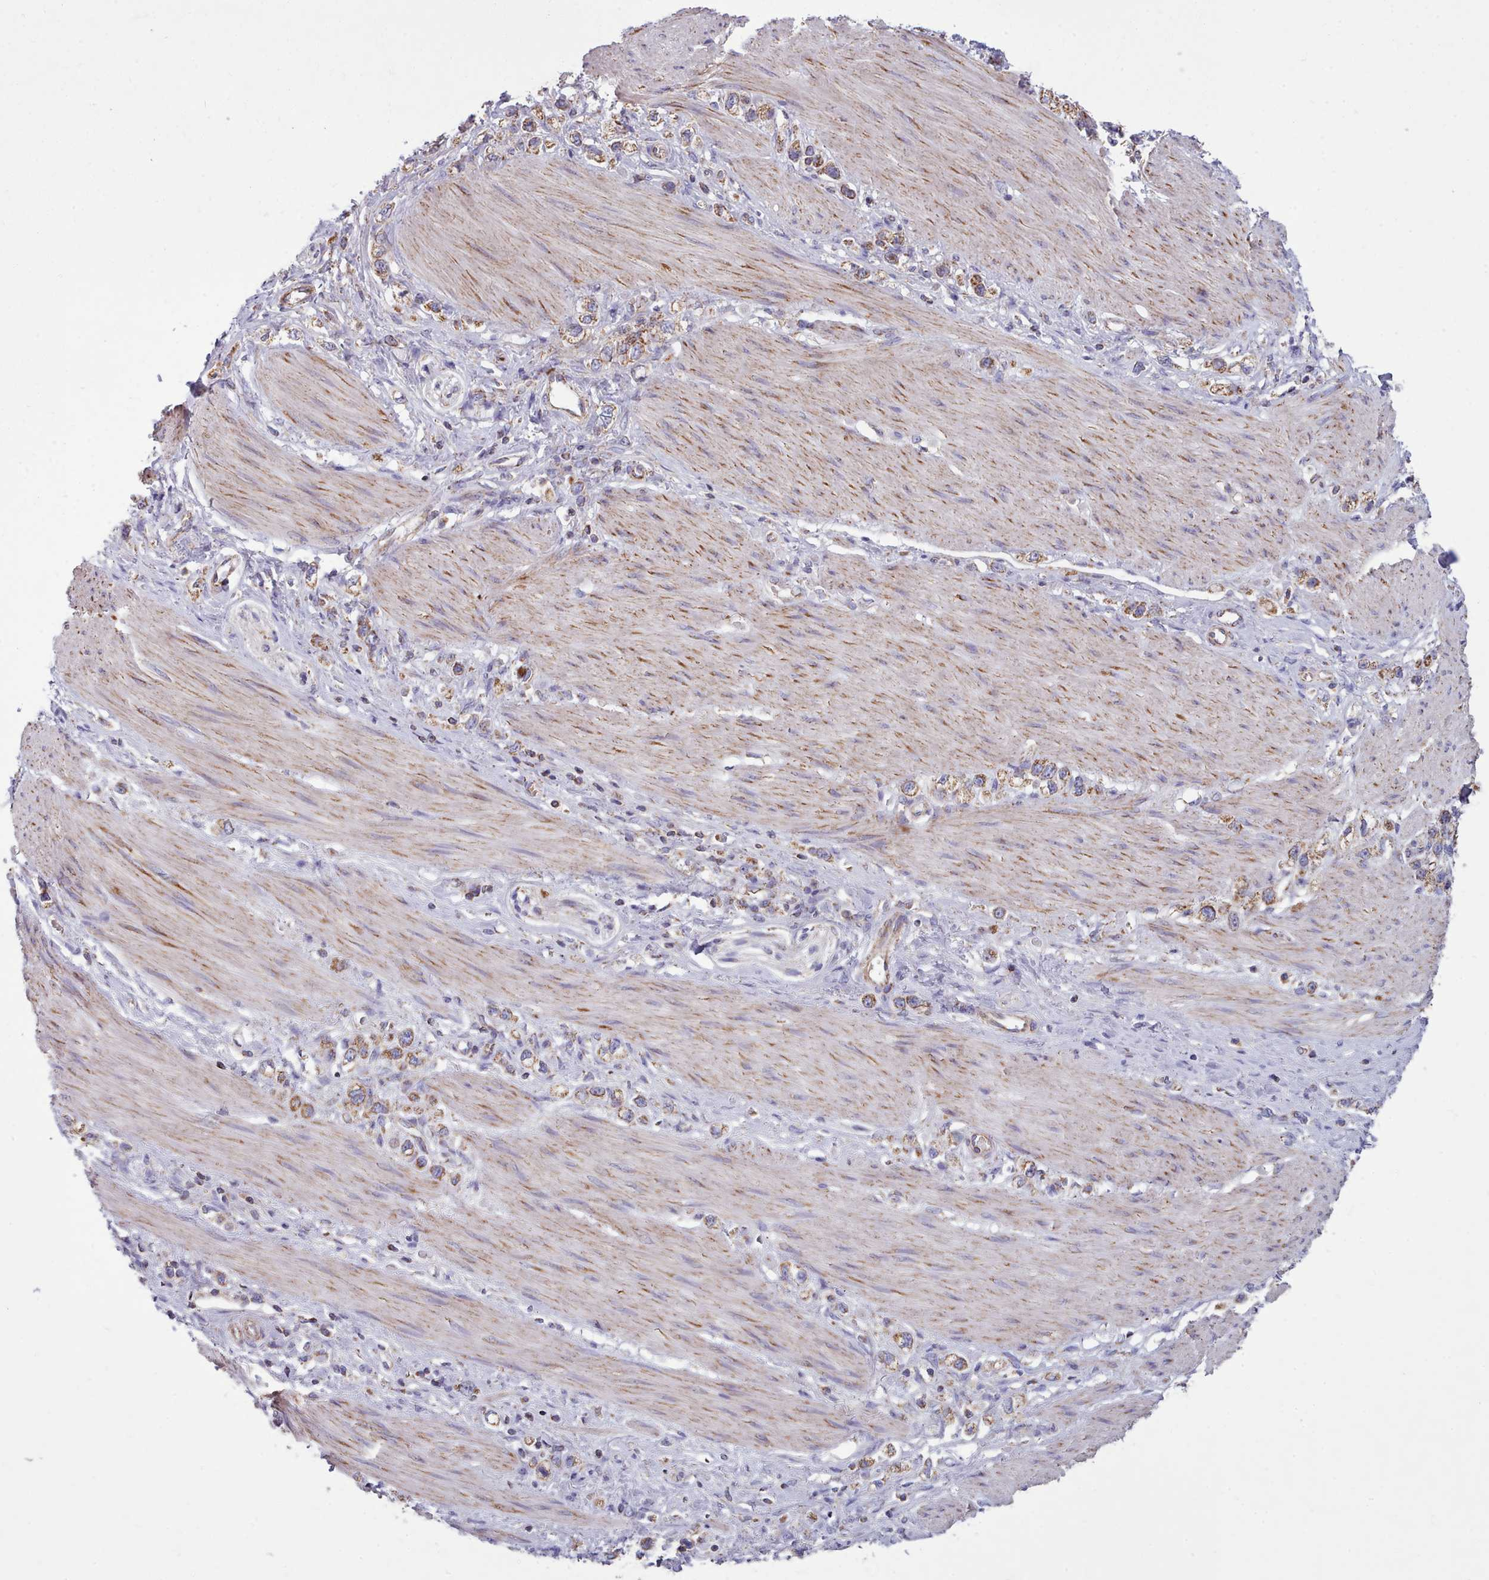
{"staining": {"intensity": "moderate", "quantity": ">75%", "location": "cytoplasmic/membranous"}, "tissue": "stomach cancer", "cell_type": "Tumor cells", "image_type": "cancer", "snomed": [{"axis": "morphology", "description": "Adenocarcinoma, NOS"}, {"axis": "topography", "description": "Stomach"}], "caption": "A micrograph showing moderate cytoplasmic/membranous staining in about >75% of tumor cells in stomach adenocarcinoma, as visualized by brown immunohistochemical staining.", "gene": "SRP54", "patient": {"sex": "female", "age": 65}}